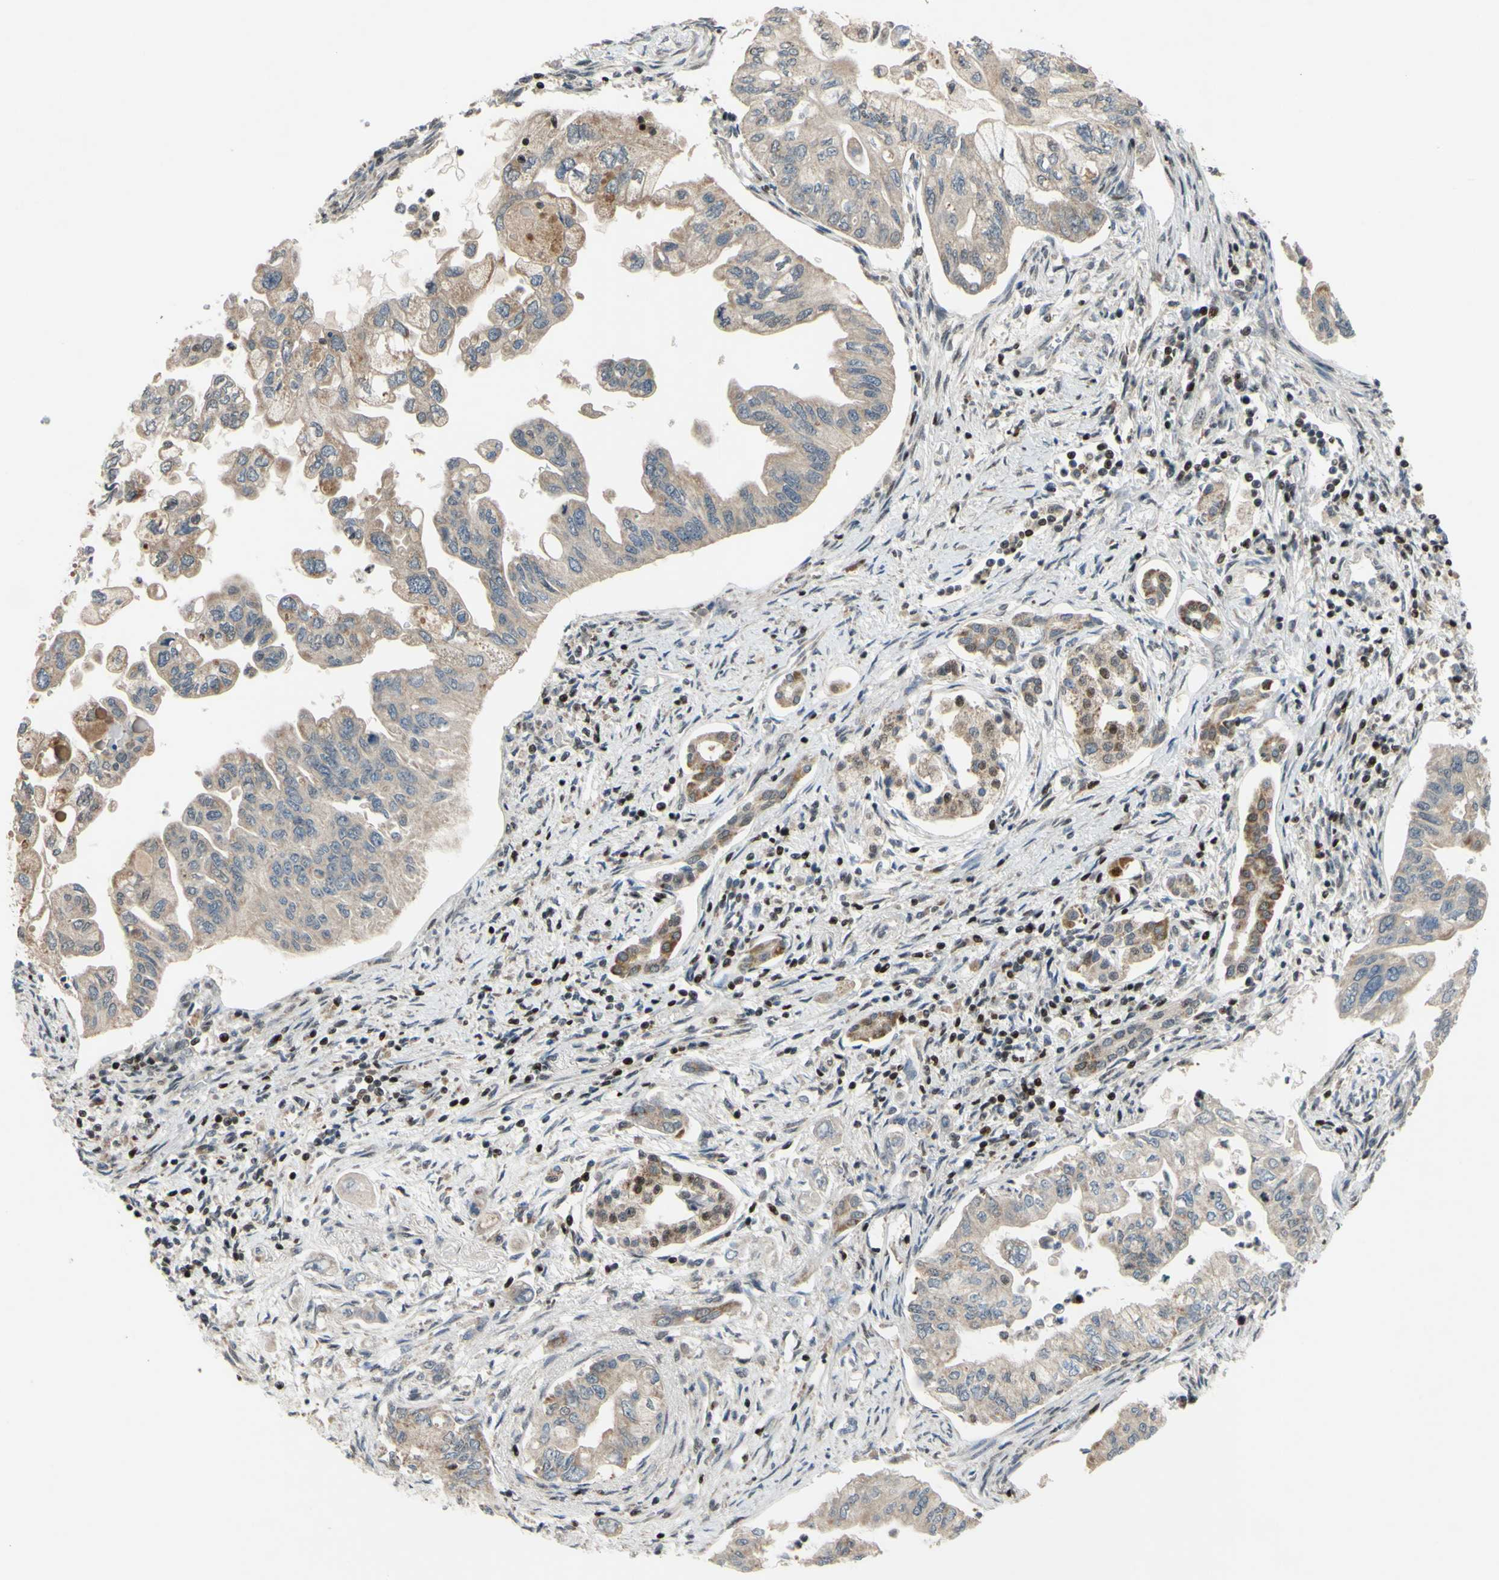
{"staining": {"intensity": "weak", "quantity": ">75%", "location": "cytoplasmic/membranous"}, "tissue": "pancreatic cancer", "cell_type": "Tumor cells", "image_type": "cancer", "snomed": [{"axis": "morphology", "description": "Normal tissue, NOS"}, {"axis": "topography", "description": "Pancreas"}], "caption": "Protein staining exhibits weak cytoplasmic/membranous expression in approximately >75% of tumor cells in pancreatic cancer.", "gene": "SP4", "patient": {"sex": "male", "age": 42}}